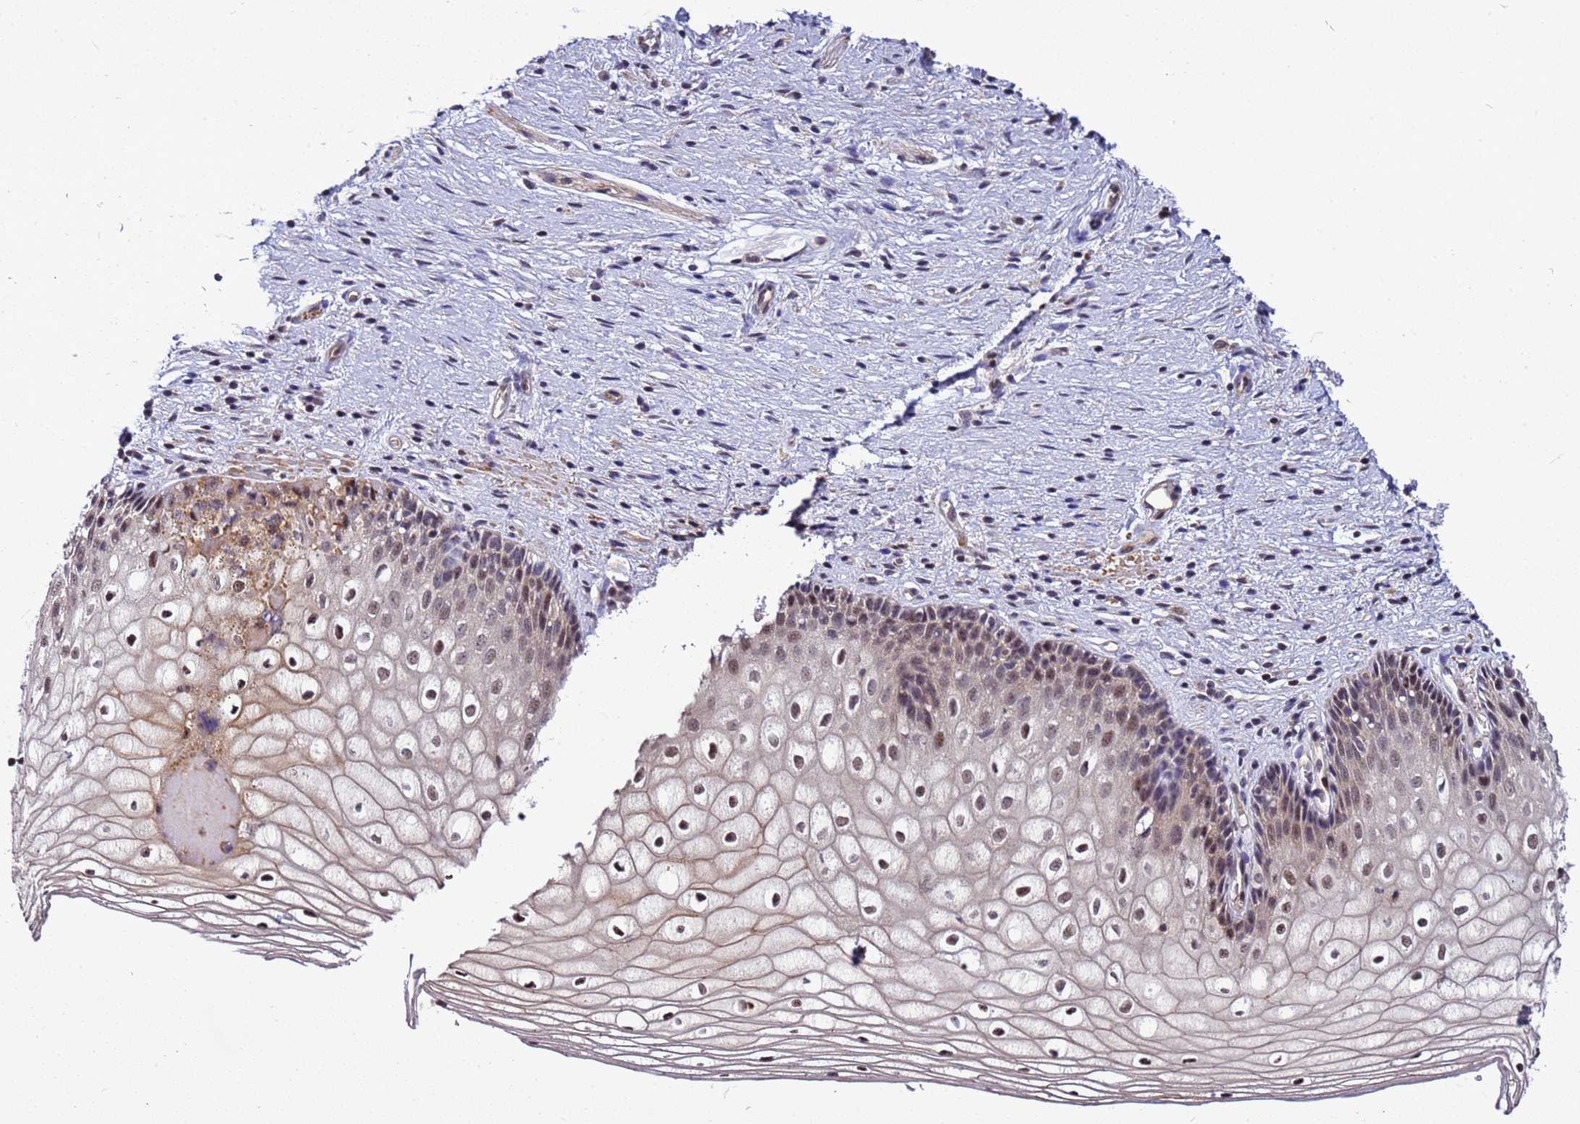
{"staining": {"intensity": "moderate", "quantity": ">75%", "location": "cytoplasmic/membranous,nuclear"}, "tissue": "vagina", "cell_type": "Squamous epithelial cells", "image_type": "normal", "snomed": [{"axis": "morphology", "description": "Normal tissue, NOS"}, {"axis": "topography", "description": "Vagina"}], "caption": "Moderate cytoplasmic/membranous,nuclear staining is present in approximately >75% of squamous epithelial cells in unremarkable vagina.", "gene": "GEN1", "patient": {"sex": "female", "age": 60}}